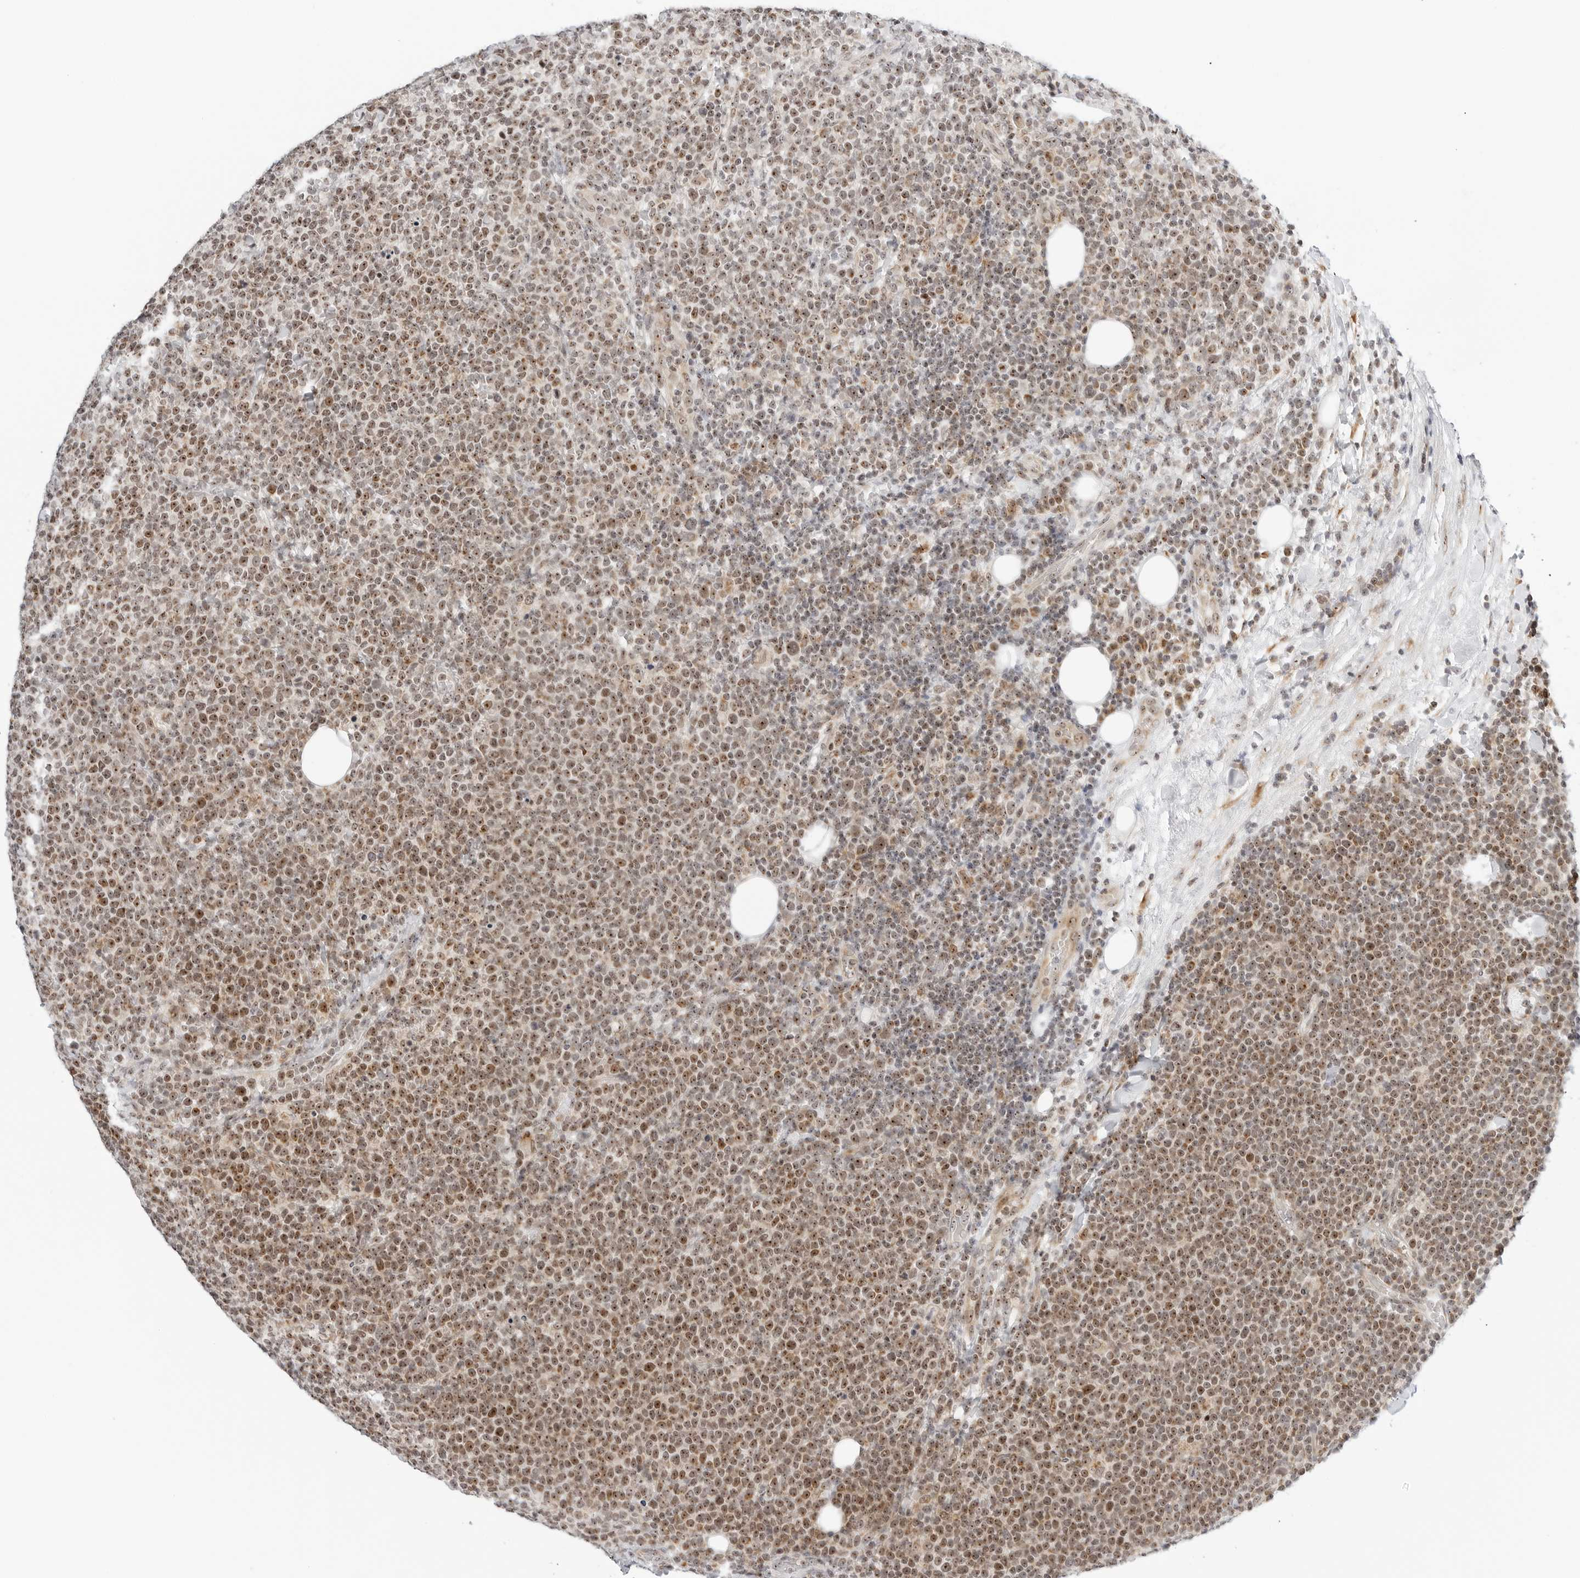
{"staining": {"intensity": "moderate", "quantity": ">75%", "location": "nuclear"}, "tissue": "lymphoma", "cell_type": "Tumor cells", "image_type": "cancer", "snomed": [{"axis": "morphology", "description": "Malignant lymphoma, non-Hodgkin's type, High grade"}, {"axis": "topography", "description": "Lymph node"}], "caption": "Immunohistochemical staining of human lymphoma demonstrates medium levels of moderate nuclear protein positivity in about >75% of tumor cells. (Brightfield microscopy of DAB IHC at high magnification).", "gene": "RIMKLA", "patient": {"sex": "male", "age": 61}}